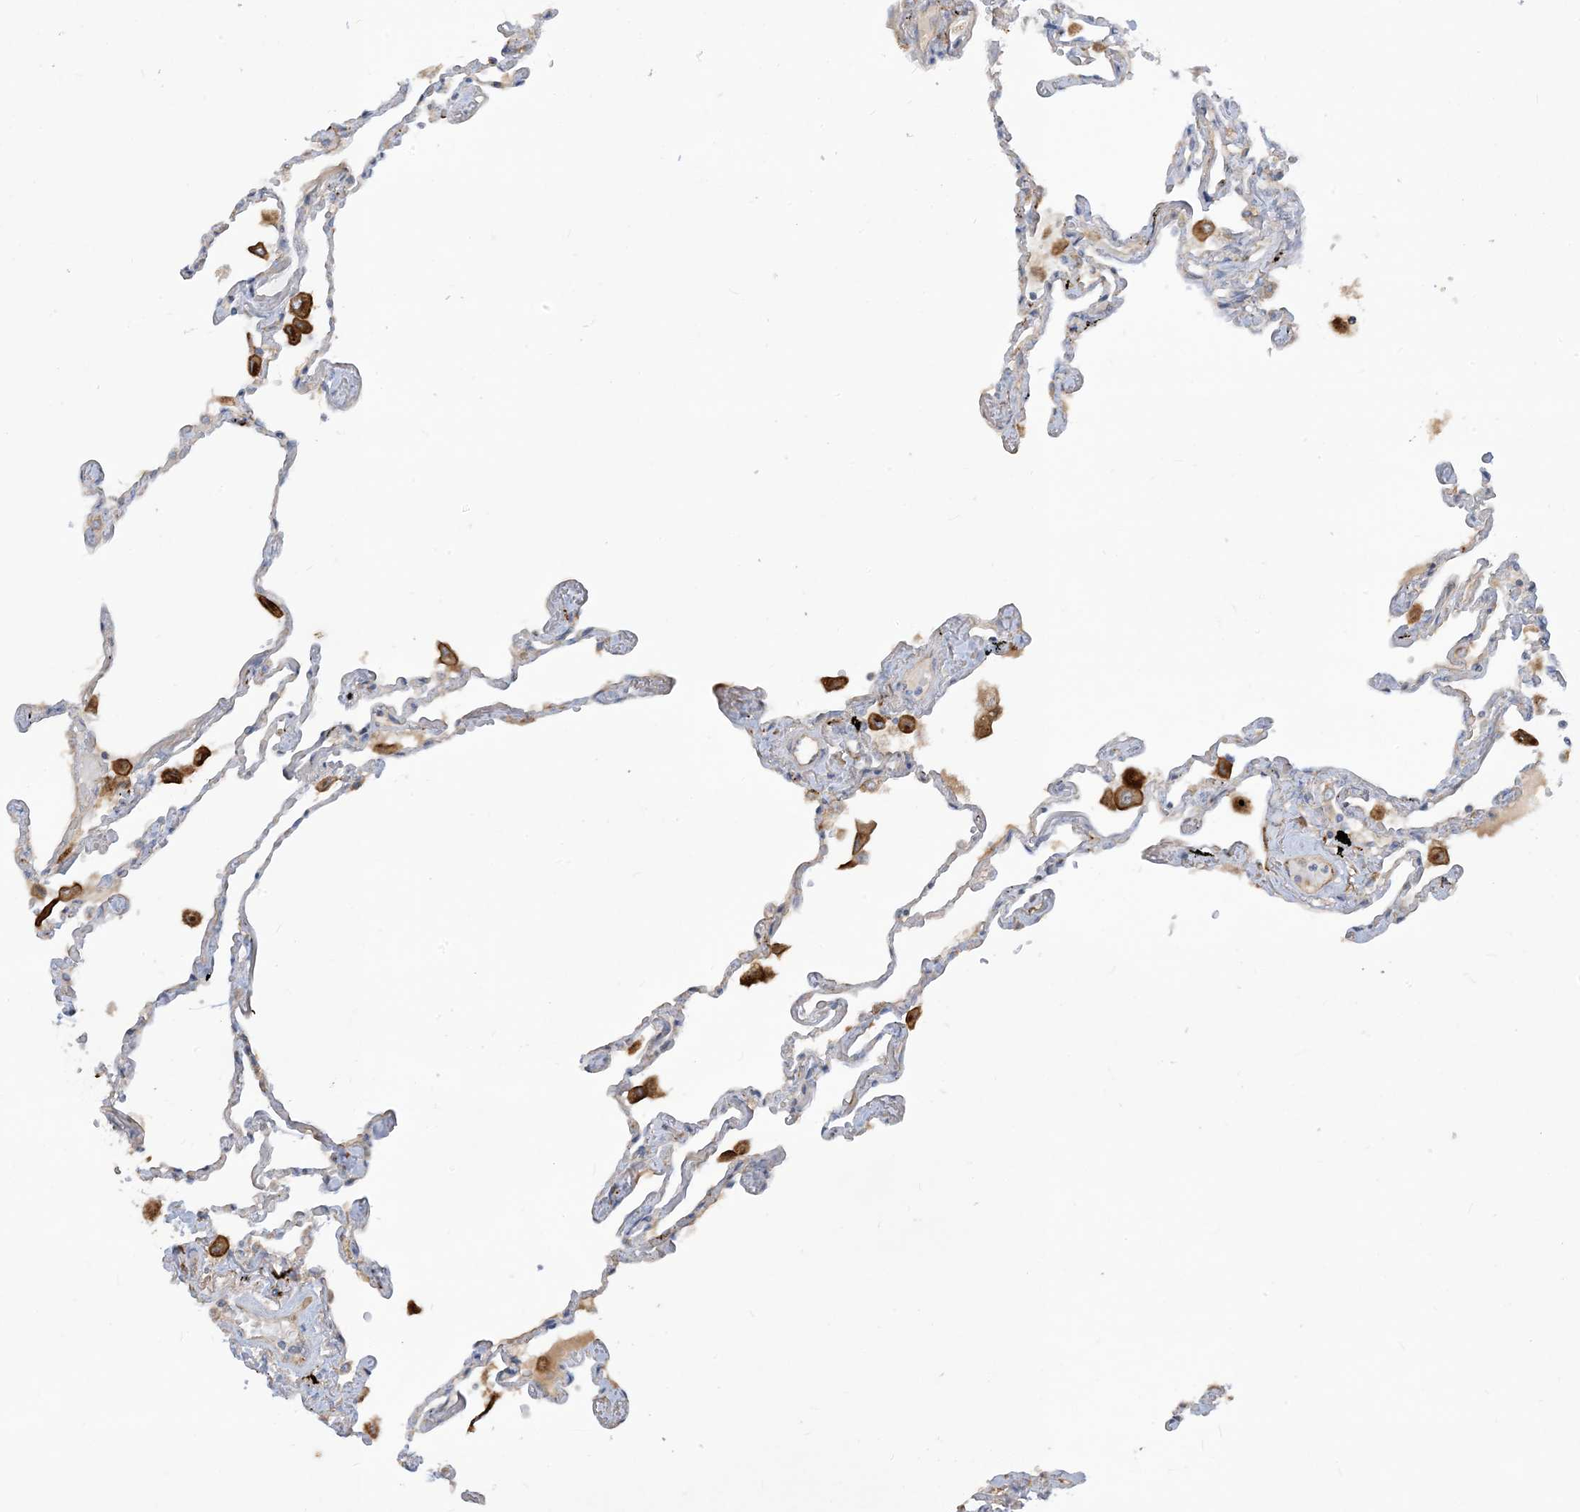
{"staining": {"intensity": "negative", "quantity": "none", "location": "none"}, "tissue": "lung", "cell_type": "Alveolar cells", "image_type": "normal", "snomed": [{"axis": "morphology", "description": "Normal tissue, NOS"}, {"axis": "topography", "description": "Lung"}], "caption": "A high-resolution micrograph shows immunohistochemistry (IHC) staining of benign lung, which shows no significant expression in alveolar cells. (Immunohistochemistry, brightfield microscopy, high magnification).", "gene": "PEAR1", "patient": {"sex": "female", "age": 67}}